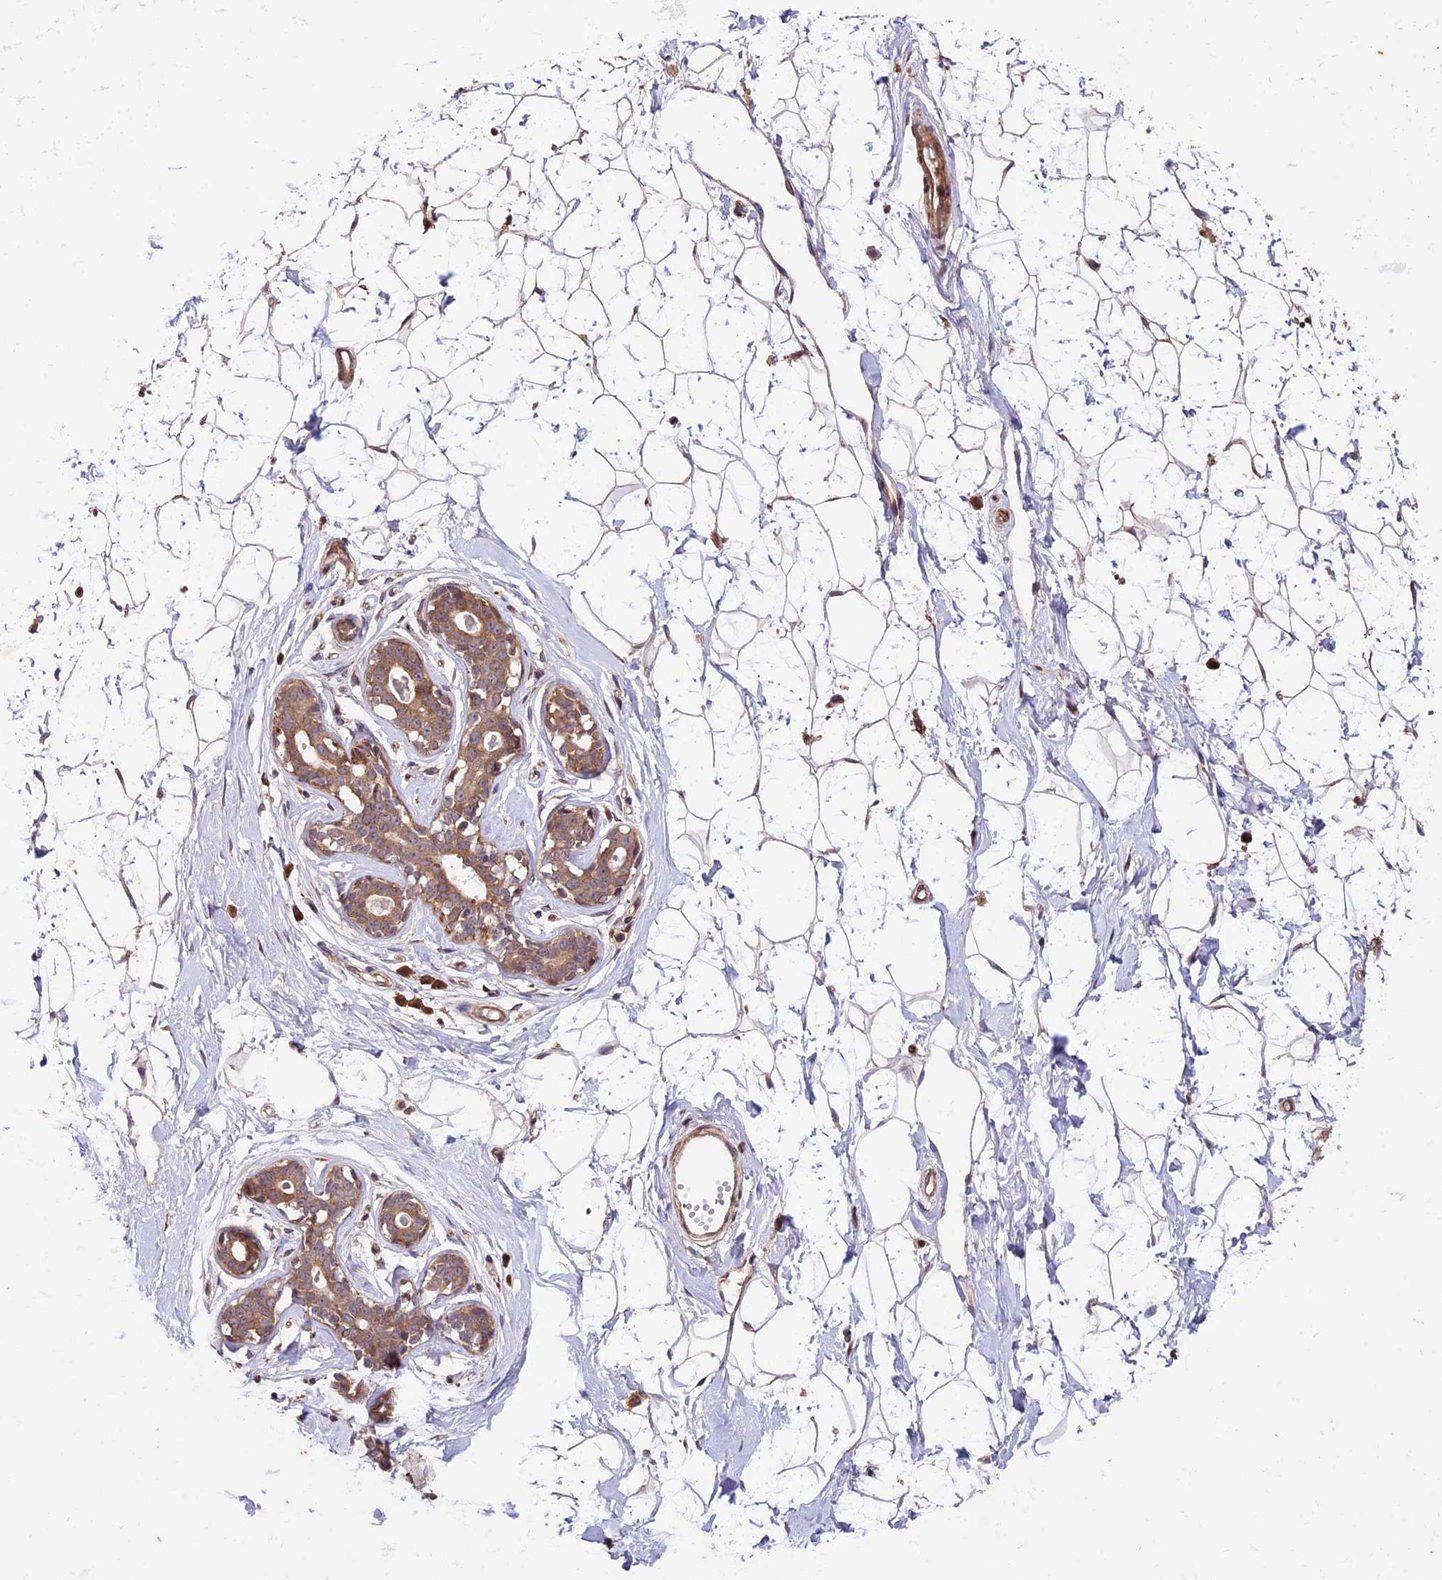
{"staining": {"intensity": "moderate", "quantity": "25%-75%", "location": "cytoplasmic/membranous,nuclear"}, "tissue": "breast", "cell_type": "Adipocytes", "image_type": "normal", "snomed": [{"axis": "morphology", "description": "Normal tissue, NOS"}, {"axis": "morphology", "description": "Adenoma, NOS"}, {"axis": "topography", "description": "Breast"}], "caption": "A medium amount of moderate cytoplasmic/membranous,nuclear positivity is identified in approximately 25%-75% of adipocytes in benign breast.", "gene": "HDAC5", "patient": {"sex": "female", "age": 23}}